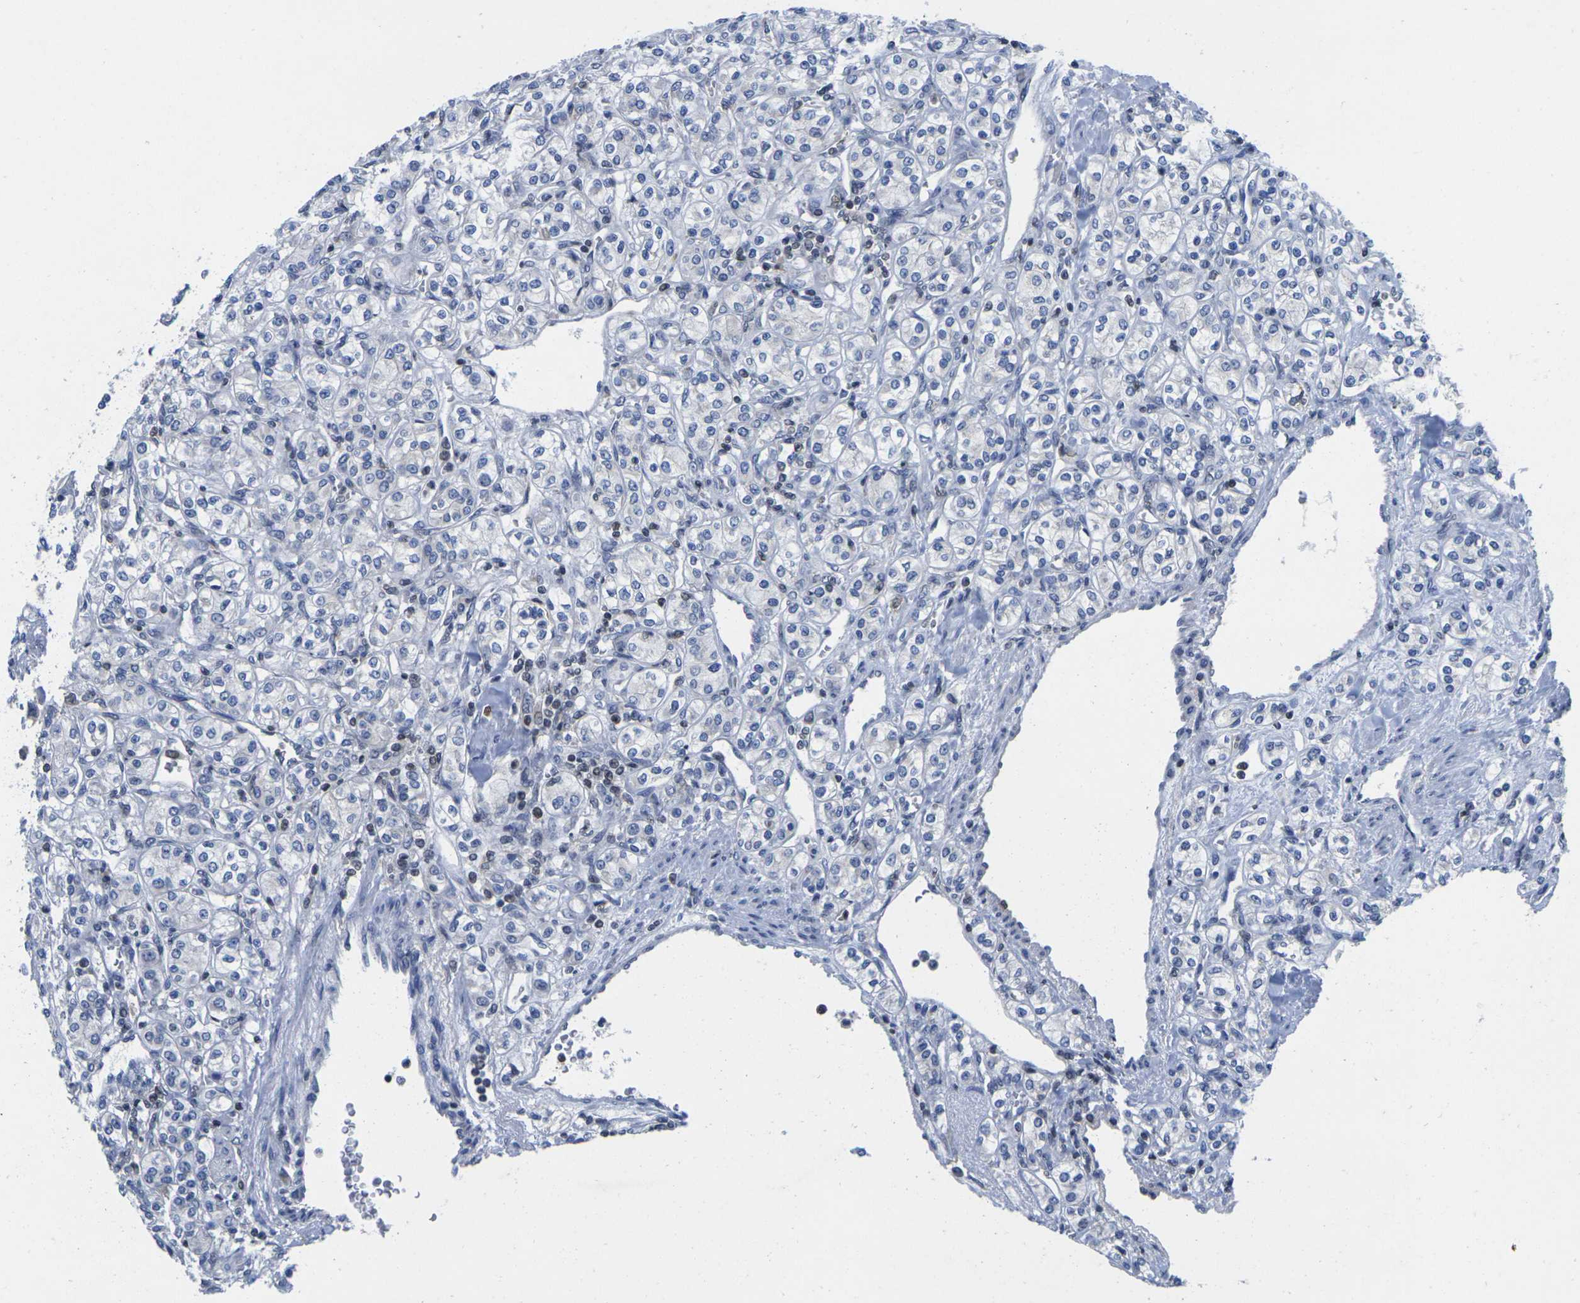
{"staining": {"intensity": "negative", "quantity": "none", "location": "none"}, "tissue": "renal cancer", "cell_type": "Tumor cells", "image_type": "cancer", "snomed": [{"axis": "morphology", "description": "Adenocarcinoma, NOS"}, {"axis": "topography", "description": "Kidney"}], "caption": "Immunohistochemistry photomicrograph of neoplastic tissue: renal cancer stained with DAB exhibits no significant protein expression in tumor cells.", "gene": "IKZF1", "patient": {"sex": "male", "age": 77}}